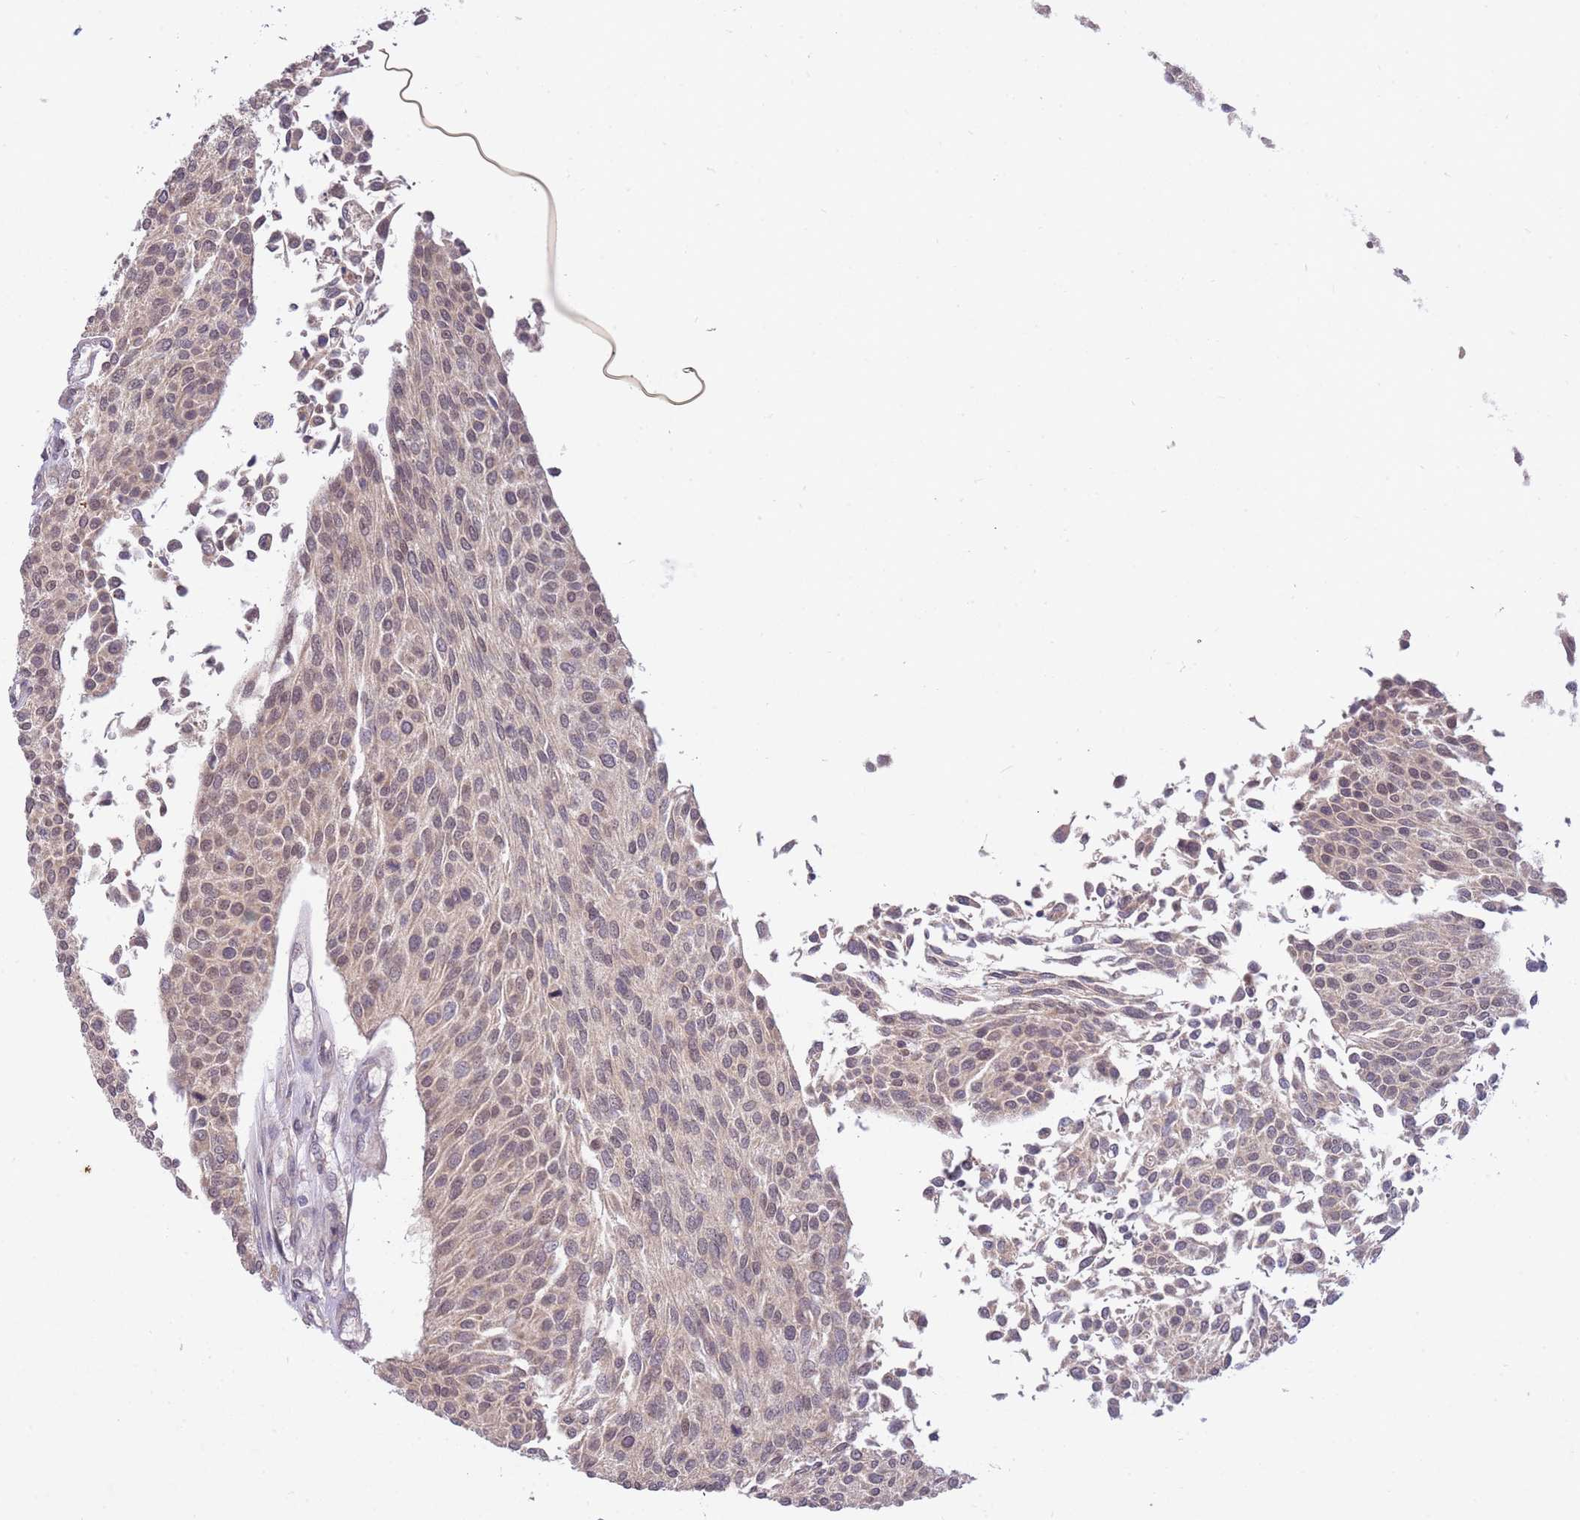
{"staining": {"intensity": "weak", "quantity": "<25%", "location": "nuclear"}, "tissue": "urothelial cancer", "cell_type": "Tumor cells", "image_type": "cancer", "snomed": [{"axis": "morphology", "description": "Urothelial carcinoma, NOS"}, {"axis": "topography", "description": "Urinary bladder"}], "caption": "DAB immunohistochemical staining of urothelial cancer shows no significant expression in tumor cells. The staining was performed using DAB to visualize the protein expression in brown, while the nuclei were stained in blue with hematoxylin (Magnification: 20x).", "gene": "SMC6", "patient": {"sex": "male", "age": 55}}